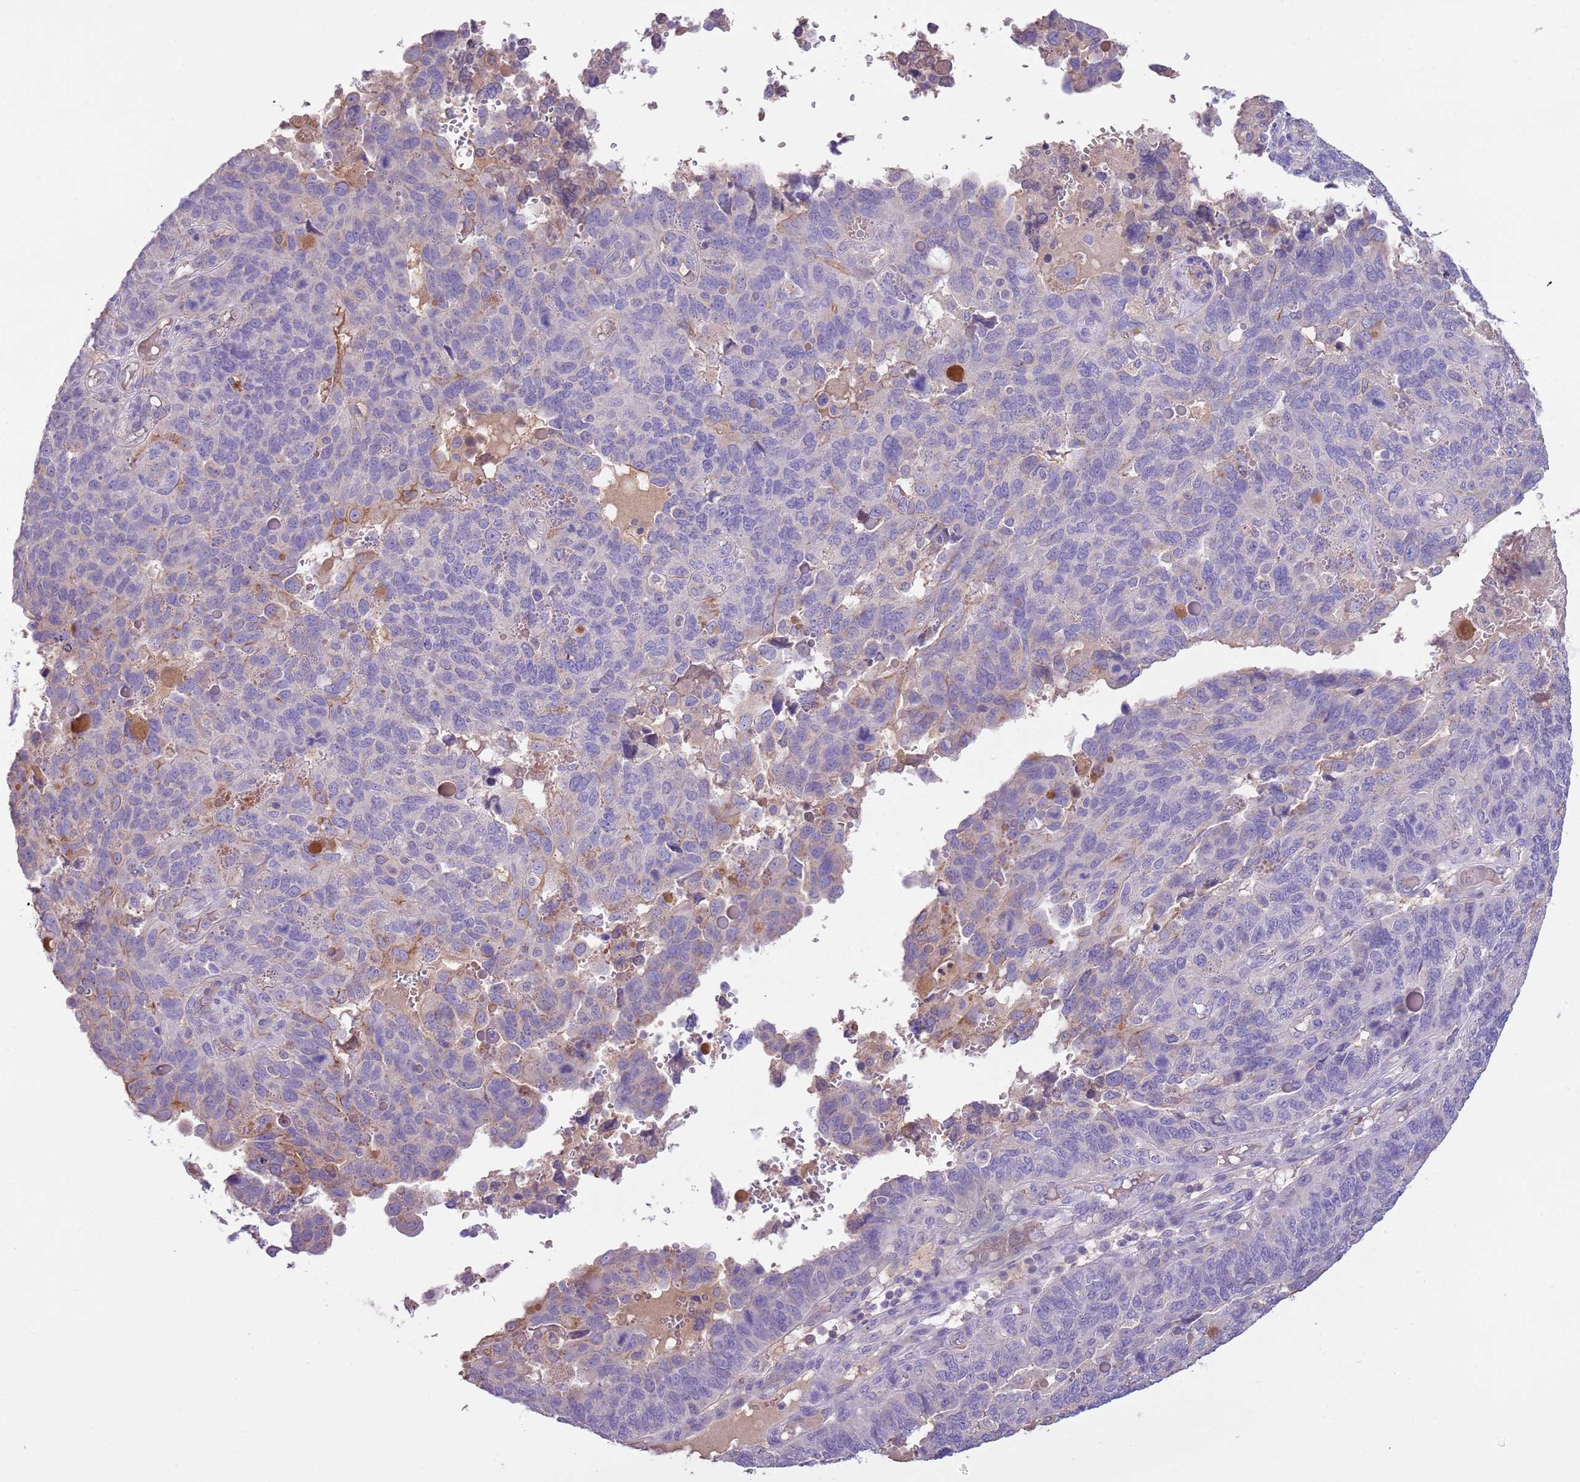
{"staining": {"intensity": "negative", "quantity": "none", "location": "none"}, "tissue": "endometrial cancer", "cell_type": "Tumor cells", "image_type": "cancer", "snomed": [{"axis": "morphology", "description": "Adenocarcinoma, NOS"}, {"axis": "topography", "description": "Endometrium"}], "caption": "DAB (3,3'-diaminobenzidine) immunohistochemical staining of human endometrial cancer reveals no significant expression in tumor cells.", "gene": "HES3", "patient": {"sex": "female", "age": 66}}